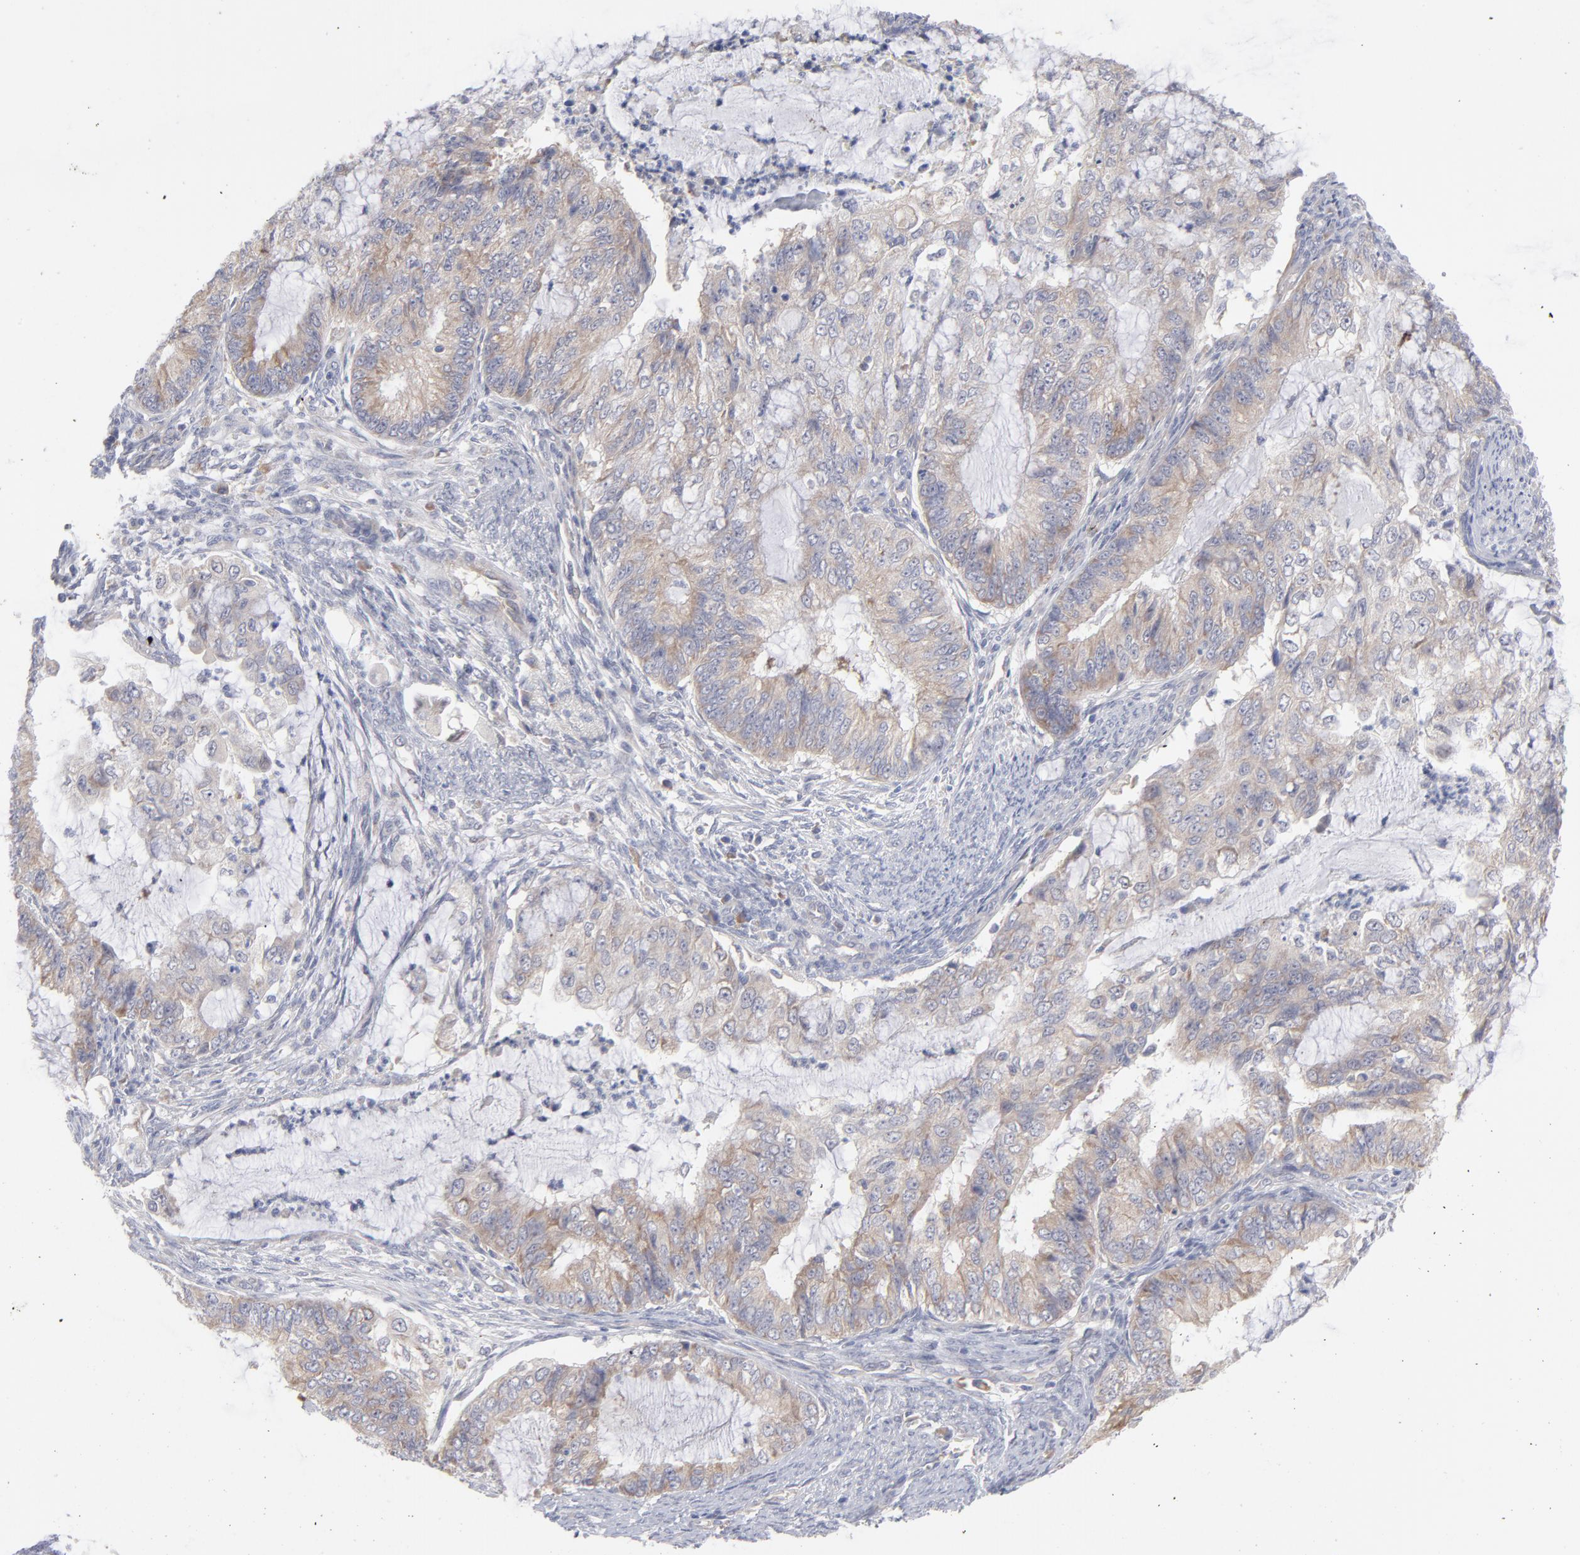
{"staining": {"intensity": "weak", "quantity": ">75%", "location": "cytoplasmic/membranous"}, "tissue": "endometrial cancer", "cell_type": "Tumor cells", "image_type": "cancer", "snomed": [{"axis": "morphology", "description": "Adenocarcinoma, NOS"}, {"axis": "topography", "description": "Endometrium"}], "caption": "Immunohistochemistry image of neoplastic tissue: endometrial cancer (adenocarcinoma) stained using IHC shows low levels of weak protein expression localized specifically in the cytoplasmic/membranous of tumor cells, appearing as a cytoplasmic/membranous brown color.", "gene": "RPS24", "patient": {"sex": "female", "age": 75}}